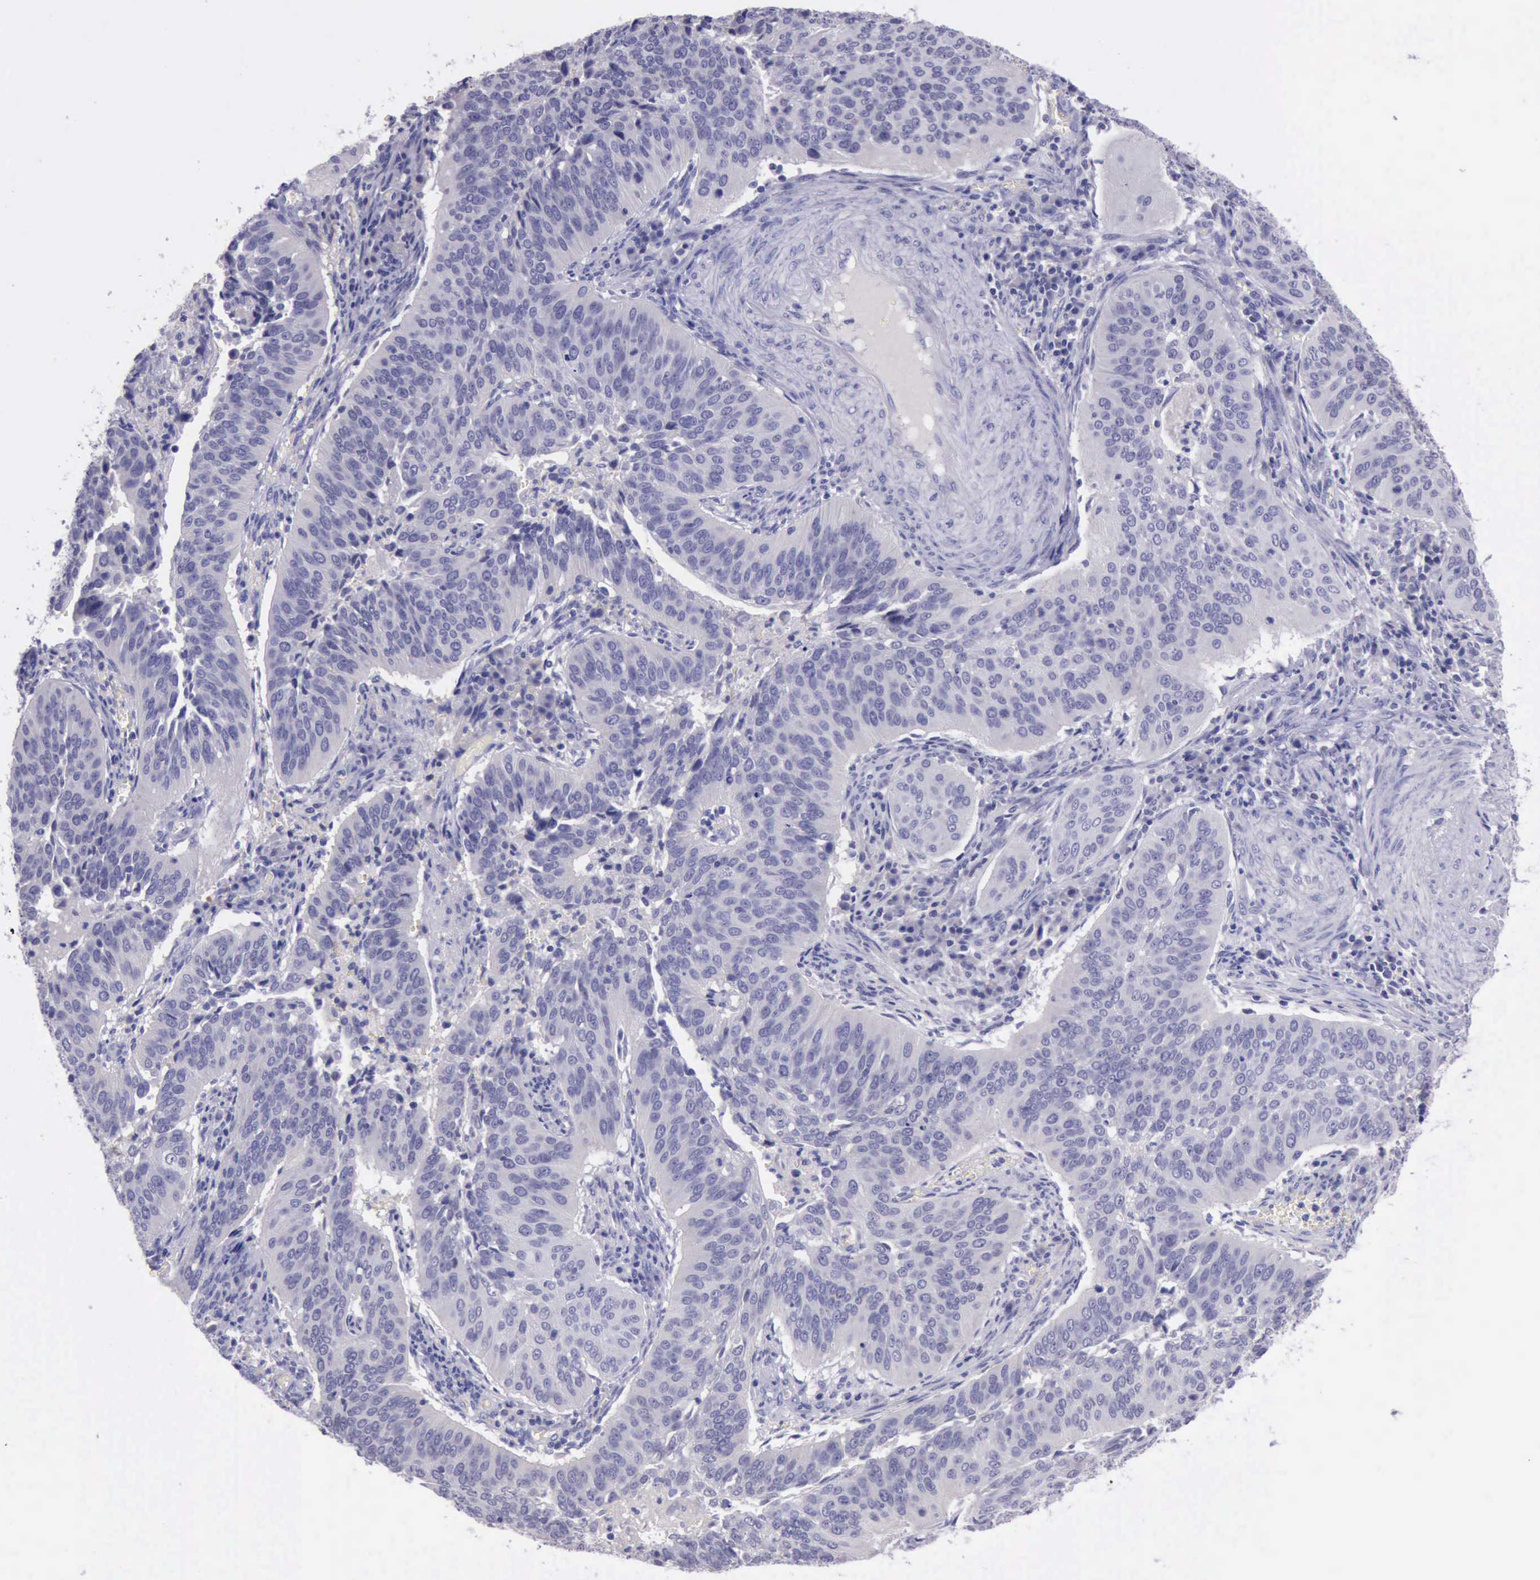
{"staining": {"intensity": "negative", "quantity": "none", "location": "none"}, "tissue": "cervical cancer", "cell_type": "Tumor cells", "image_type": "cancer", "snomed": [{"axis": "morphology", "description": "Squamous cell carcinoma, NOS"}, {"axis": "topography", "description": "Cervix"}], "caption": "This is a image of immunohistochemistry (IHC) staining of squamous cell carcinoma (cervical), which shows no staining in tumor cells.", "gene": "LRFN5", "patient": {"sex": "female", "age": 39}}